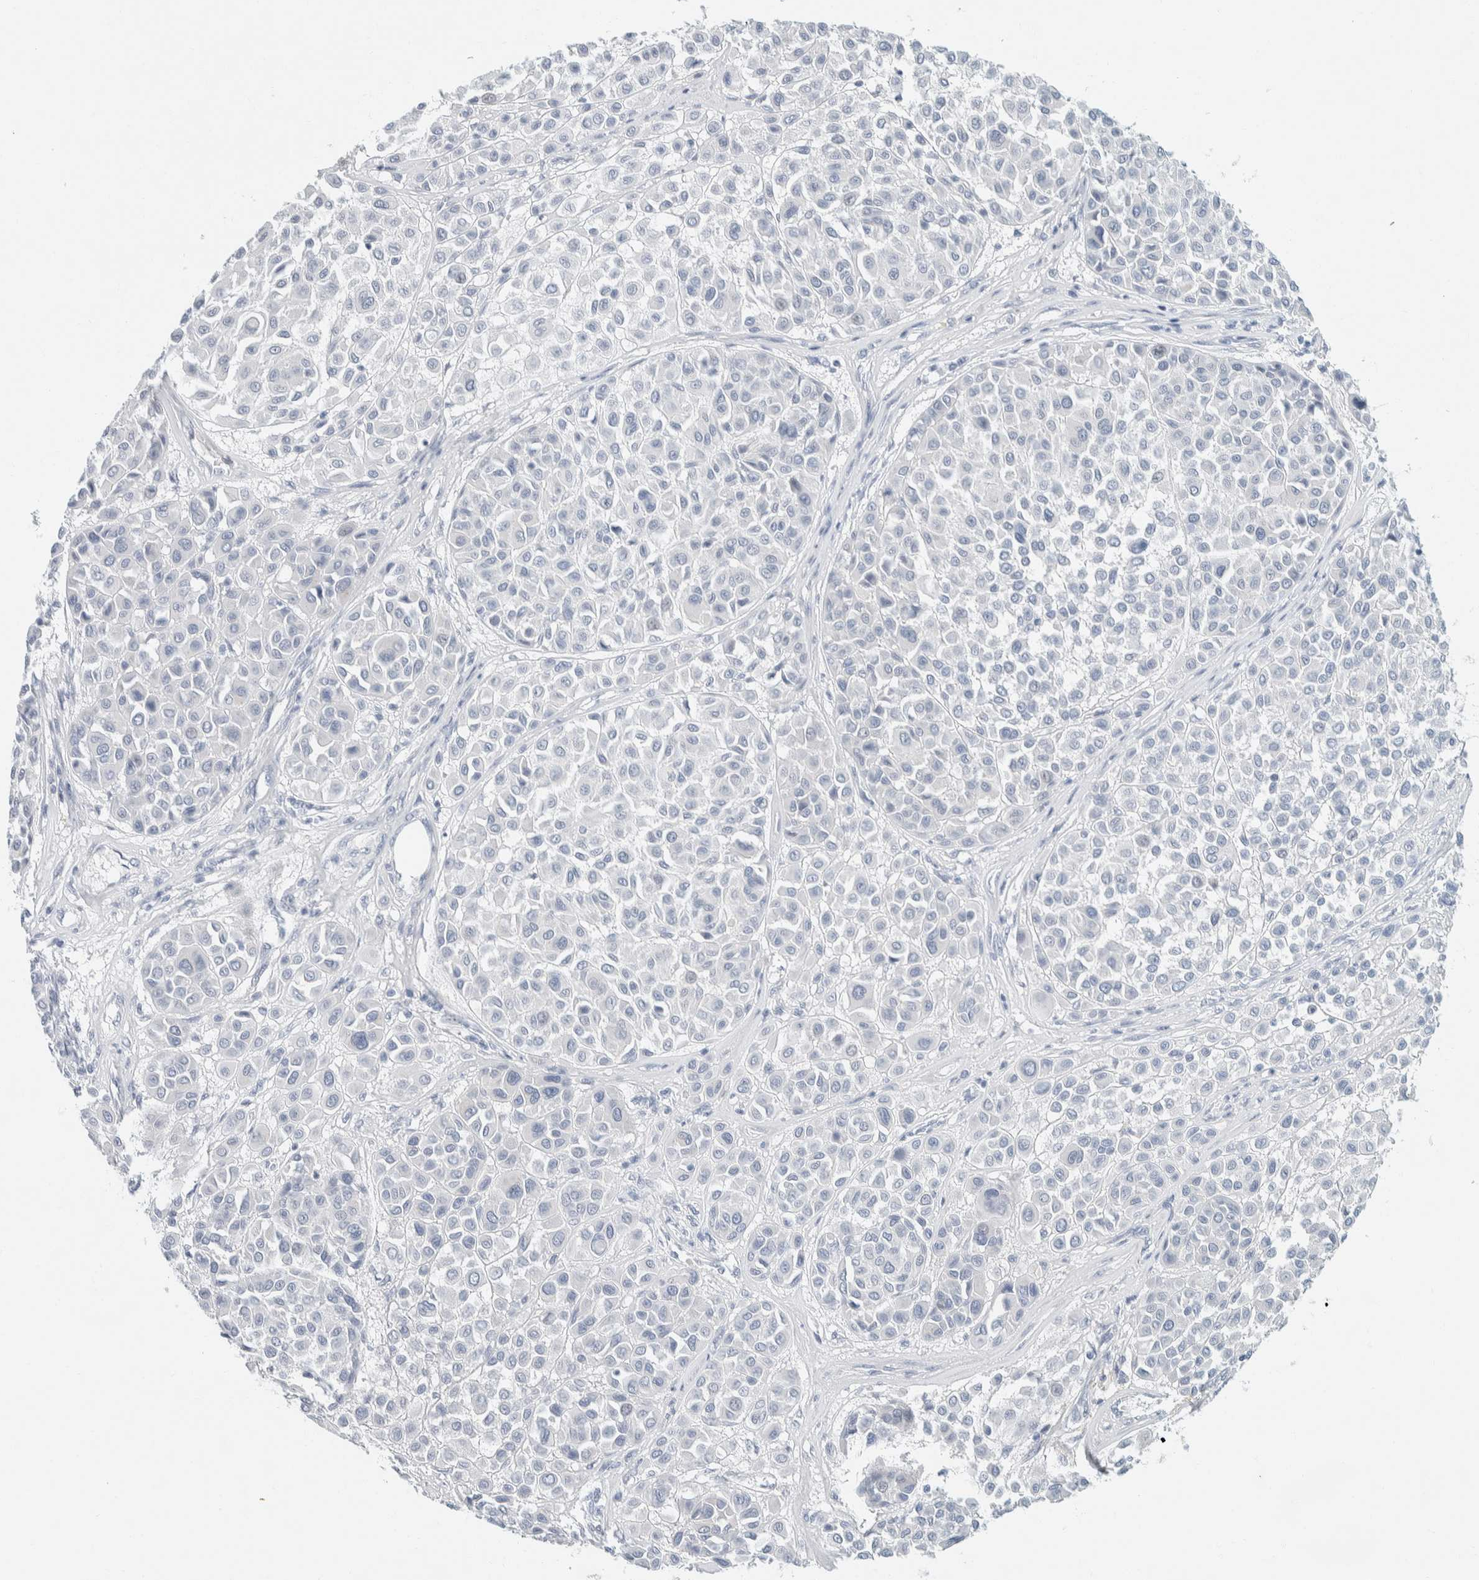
{"staining": {"intensity": "negative", "quantity": "none", "location": "none"}, "tissue": "melanoma", "cell_type": "Tumor cells", "image_type": "cancer", "snomed": [{"axis": "morphology", "description": "Malignant melanoma, Metastatic site"}, {"axis": "topography", "description": "Soft tissue"}], "caption": "IHC image of human malignant melanoma (metastatic site) stained for a protein (brown), which reveals no expression in tumor cells.", "gene": "ALOX12B", "patient": {"sex": "male", "age": 41}}